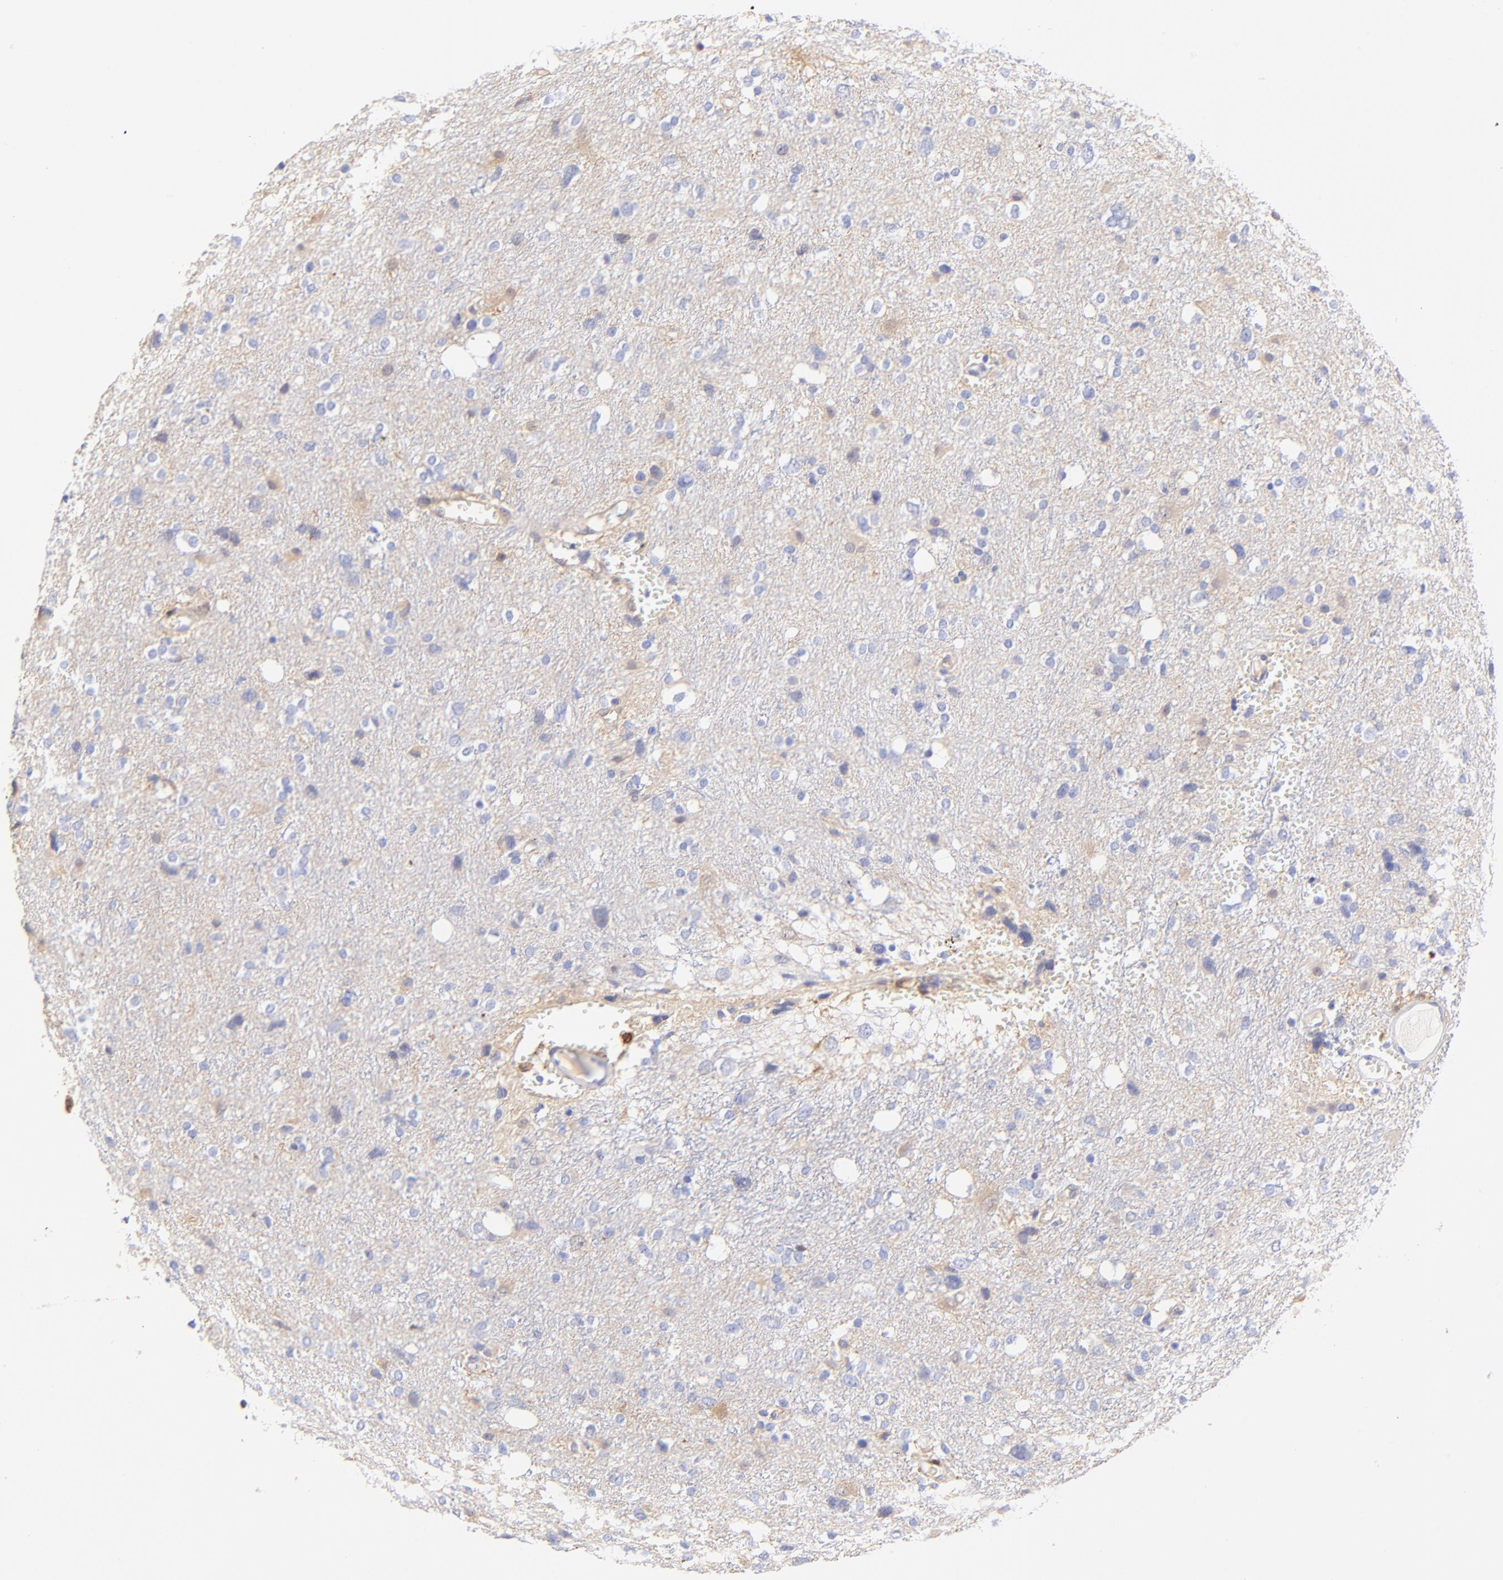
{"staining": {"intensity": "negative", "quantity": "none", "location": "none"}, "tissue": "glioma", "cell_type": "Tumor cells", "image_type": "cancer", "snomed": [{"axis": "morphology", "description": "Glioma, malignant, High grade"}, {"axis": "topography", "description": "Brain"}], "caption": "A photomicrograph of human glioma is negative for staining in tumor cells.", "gene": "ALDH1A1", "patient": {"sex": "female", "age": 59}}